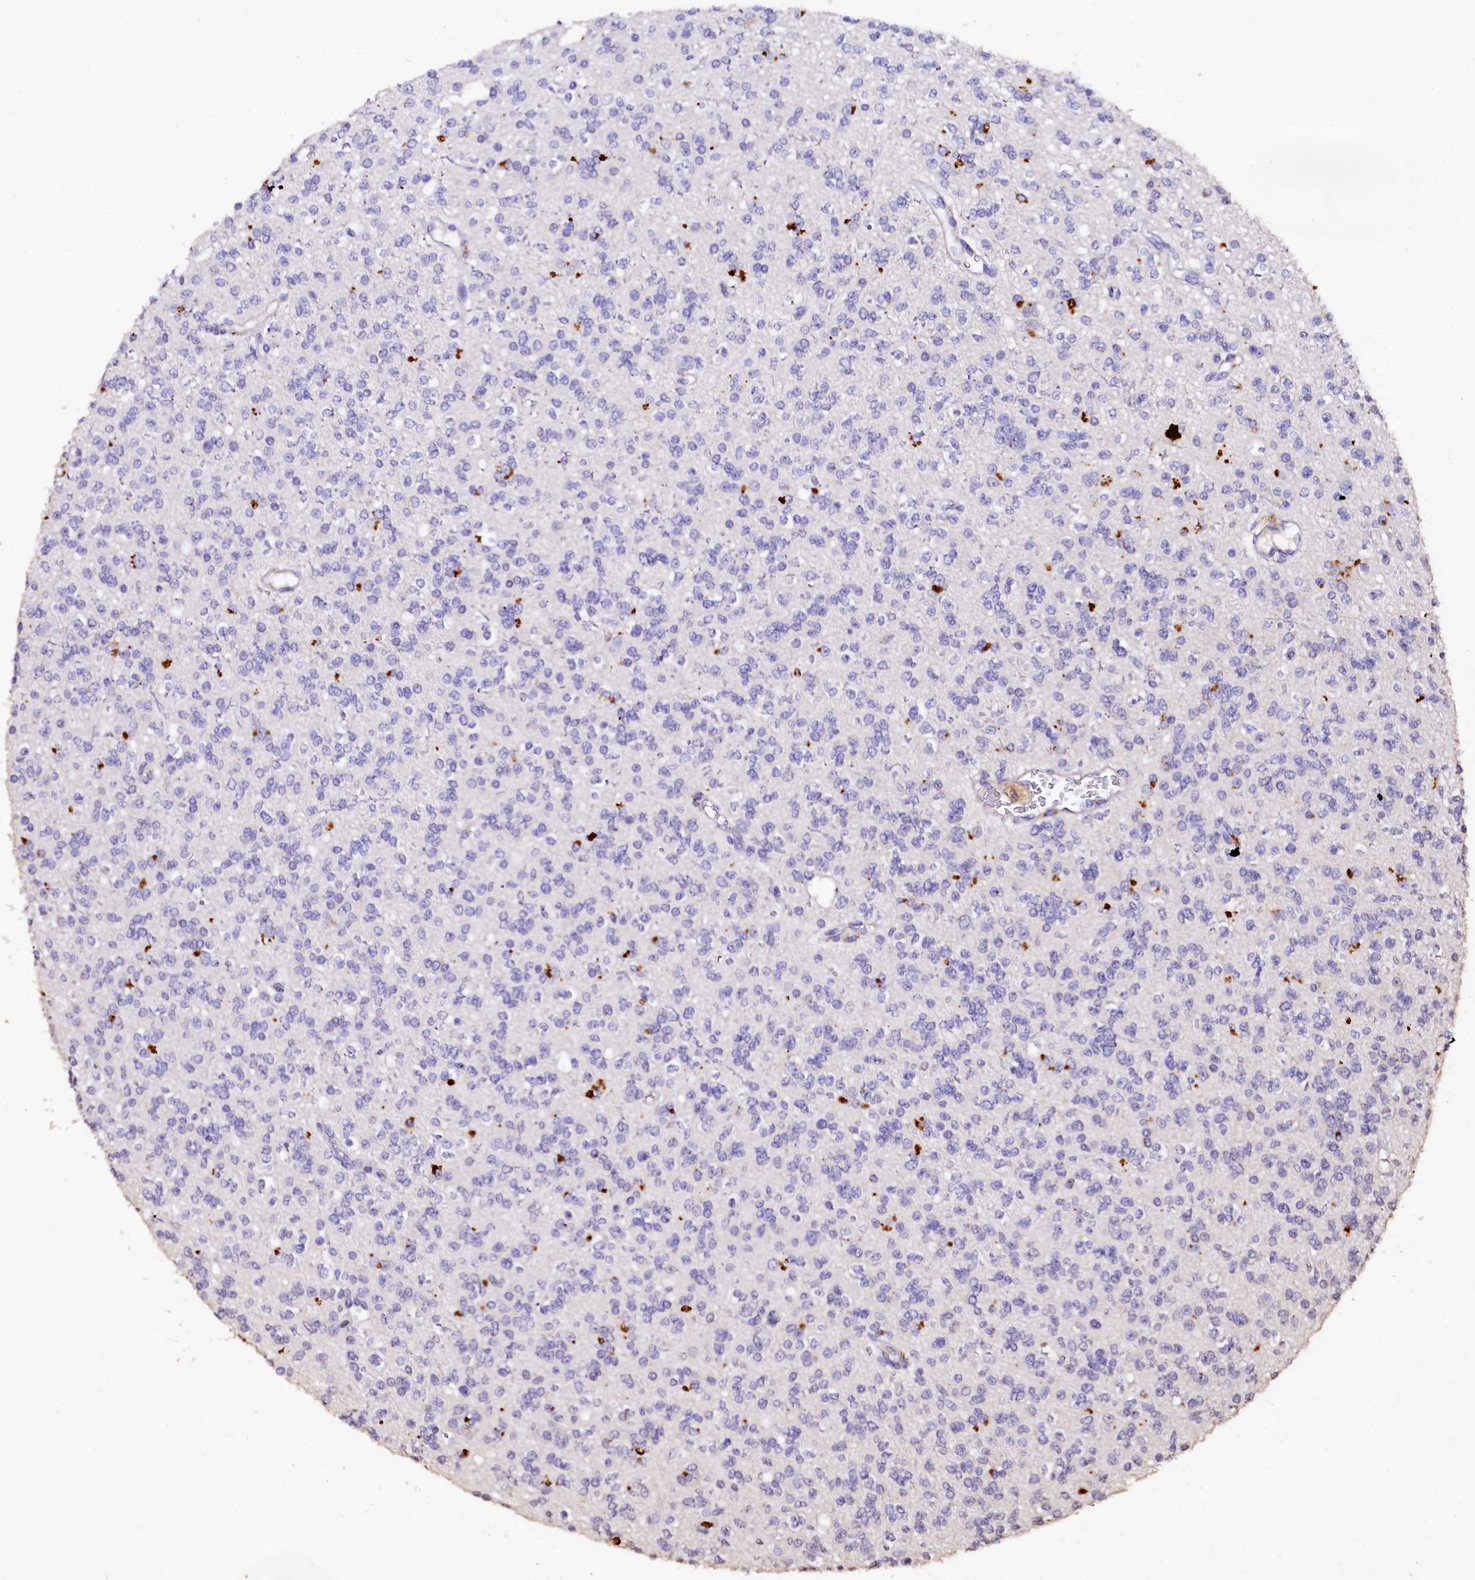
{"staining": {"intensity": "negative", "quantity": "none", "location": "none"}, "tissue": "glioma", "cell_type": "Tumor cells", "image_type": "cancer", "snomed": [{"axis": "morphology", "description": "Glioma, malignant, High grade"}, {"axis": "topography", "description": "Brain"}], "caption": "High-grade glioma (malignant) was stained to show a protein in brown. There is no significant staining in tumor cells. (Immunohistochemistry, brightfield microscopy, high magnification).", "gene": "VPS36", "patient": {"sex": "male", "age": 34}}